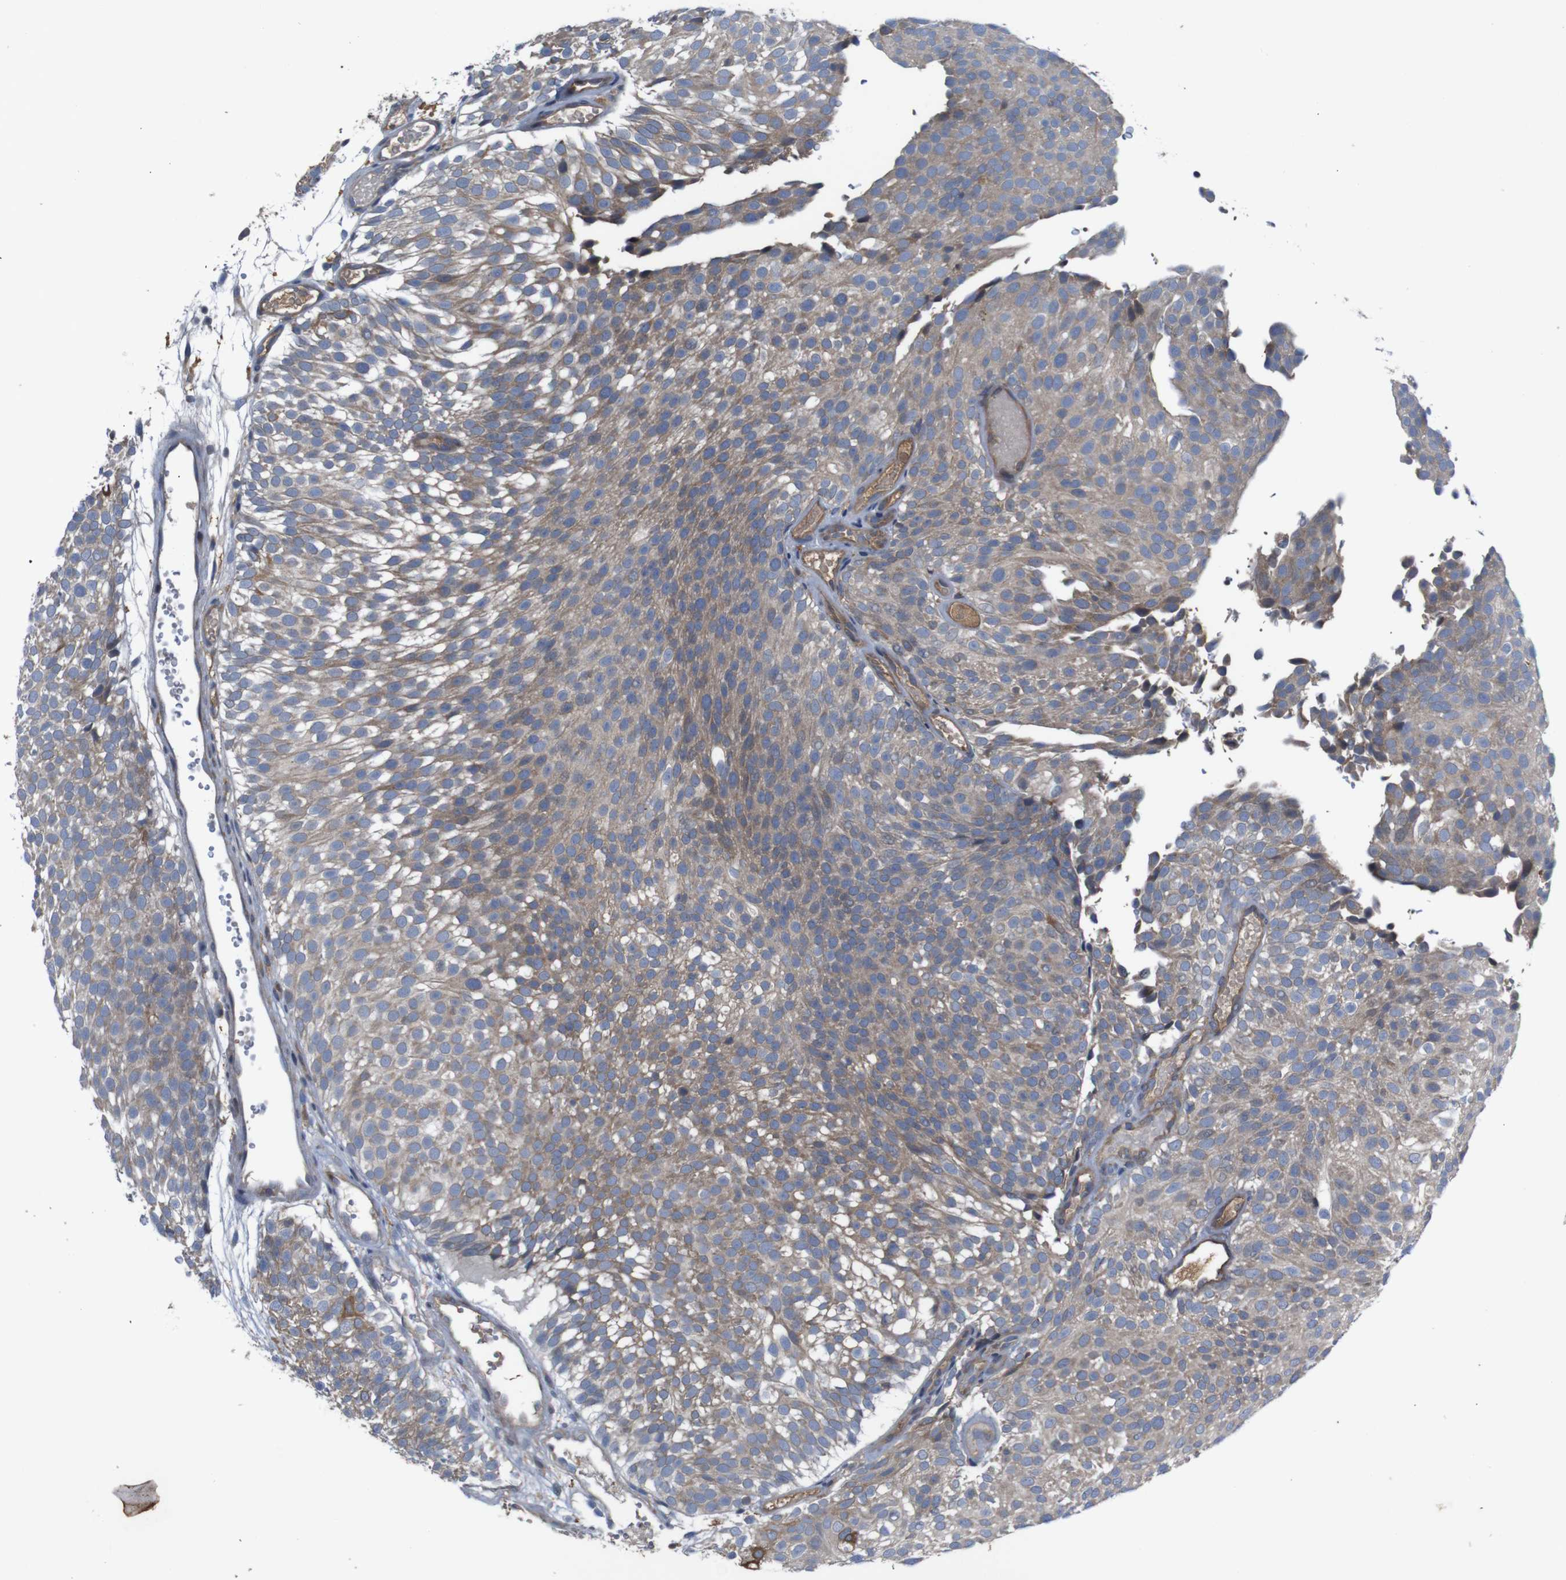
{"staining": {"intensity": "weak", "quantity": ">75%", "location": "cytoplasmic/membranous"}, "tissue": "urothelial cancer", "cell_type": "Tumor cells", "image_type": "cancer", "snomed": [{"axis": "morphology", "description": "Urothelial carcinoma, Low grade"}, {"axis": "topography", "description": "Urinary bladder"}], "caption": "DAB immunohistochemical staining of low-grade urothelial carcinoma displays weak cytoplasmic/membranous protein expression in about >75% of tumor cells.", "gene": "PTPN1", "patient": {"sex": "male", "age": 78}}